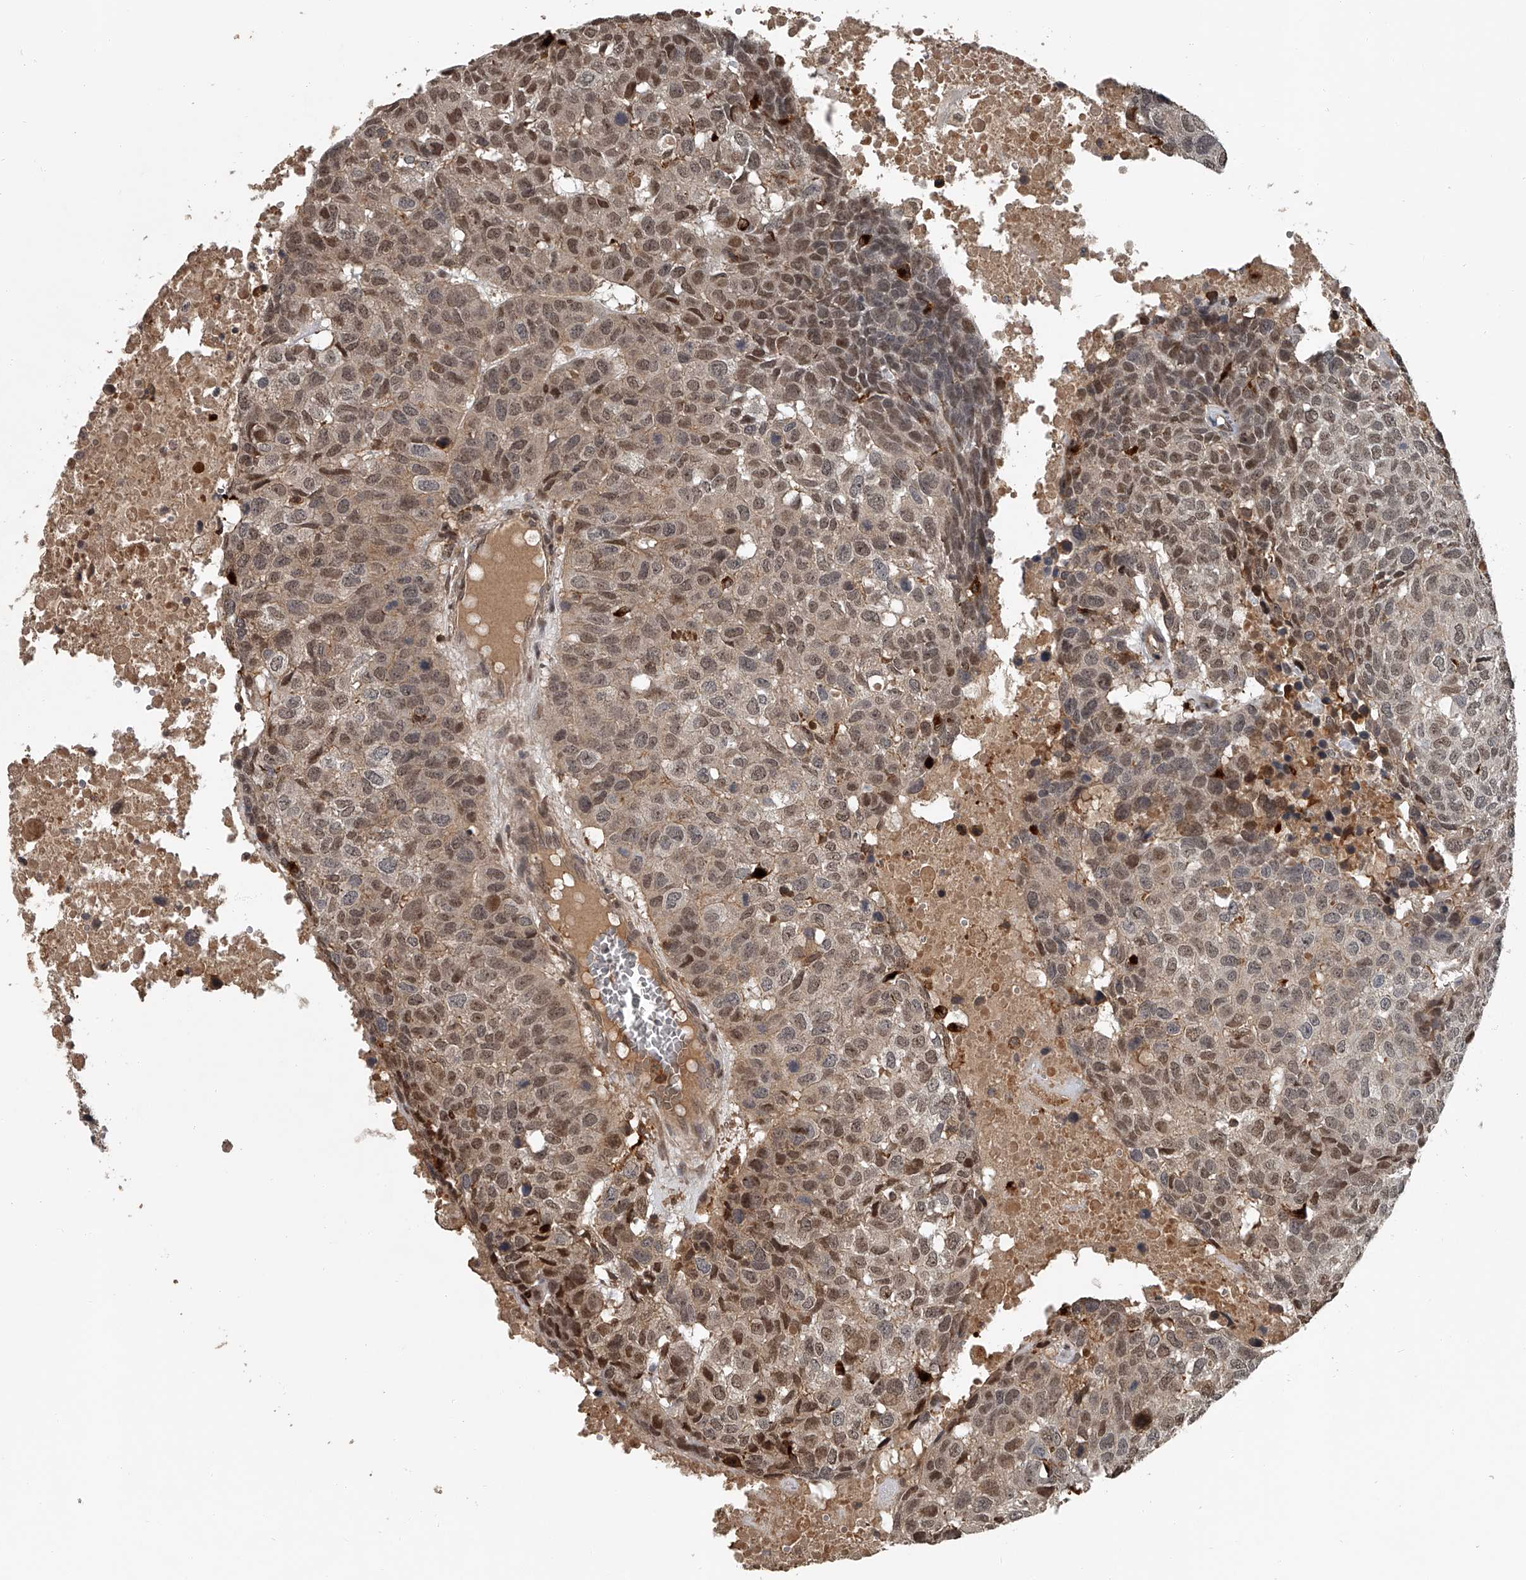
{"staining": {"intensity": "moderate", "quantity": ">75%", "location": "nuclear"}, "tissue": "head and neck cancer", "cell_type": "Tumor cells", "image_type": "cancer", "snomed": [{"axis": "morphology", "description": "Squamous cell carcinoma, NOS"}, {"axis": "topography", "description": "Head-Neck"}], "caption": "IHC staining of head and neck squamous cell carcinoma, which exhibits medium levels of moderate nuclear positivity in about >75% of tumor cells indicating moderate nuclear protein staining. The staining was performed using DAB (3,3'-diaminobenzidine) (brown) for protein detection and nuclei were counterstained in hematoxylin (blue).", "gene": "PLEKHG1", "patient": {"sex": "male", "age": 66}}